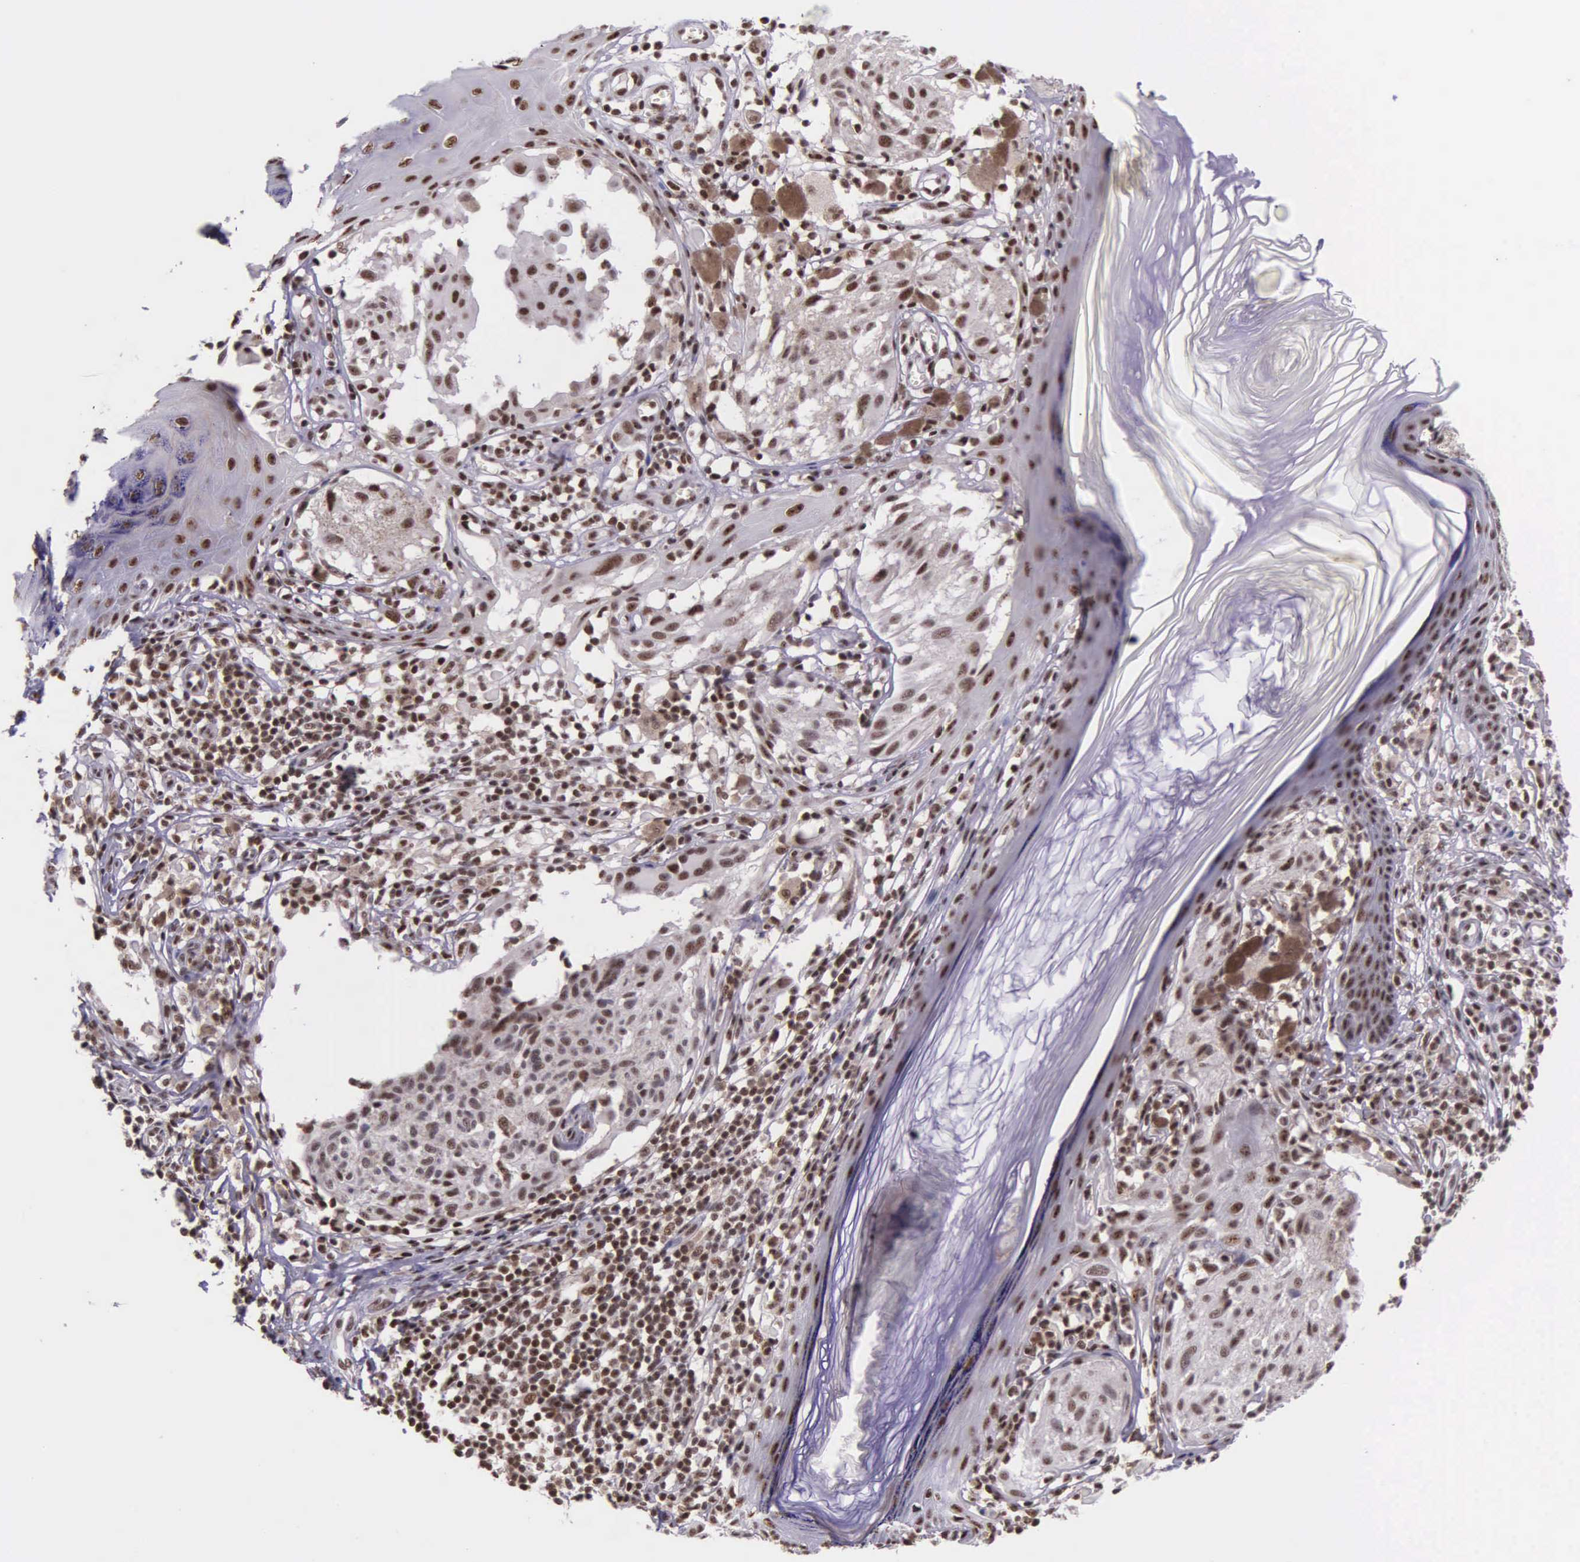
{"staining": {"intensity": "weak", "quantity": ">75%", "location": "nuclear"}, "tissue": "melanoma", "cell_type": "Tumor cells", "image_type": "cancer", "snomed": [{"axis": "morphology", "description": "Malignant melanoma, NOS"}, {"axis": "topography", "description": "Skin"}], "caption": "DAB immunohistochemical staining of human melanoma shows weak nuclear protein staining in approximately >75% of tumor cells.", "gene": "FAM47A", "patient": {"sex": "male", "age": 36}}